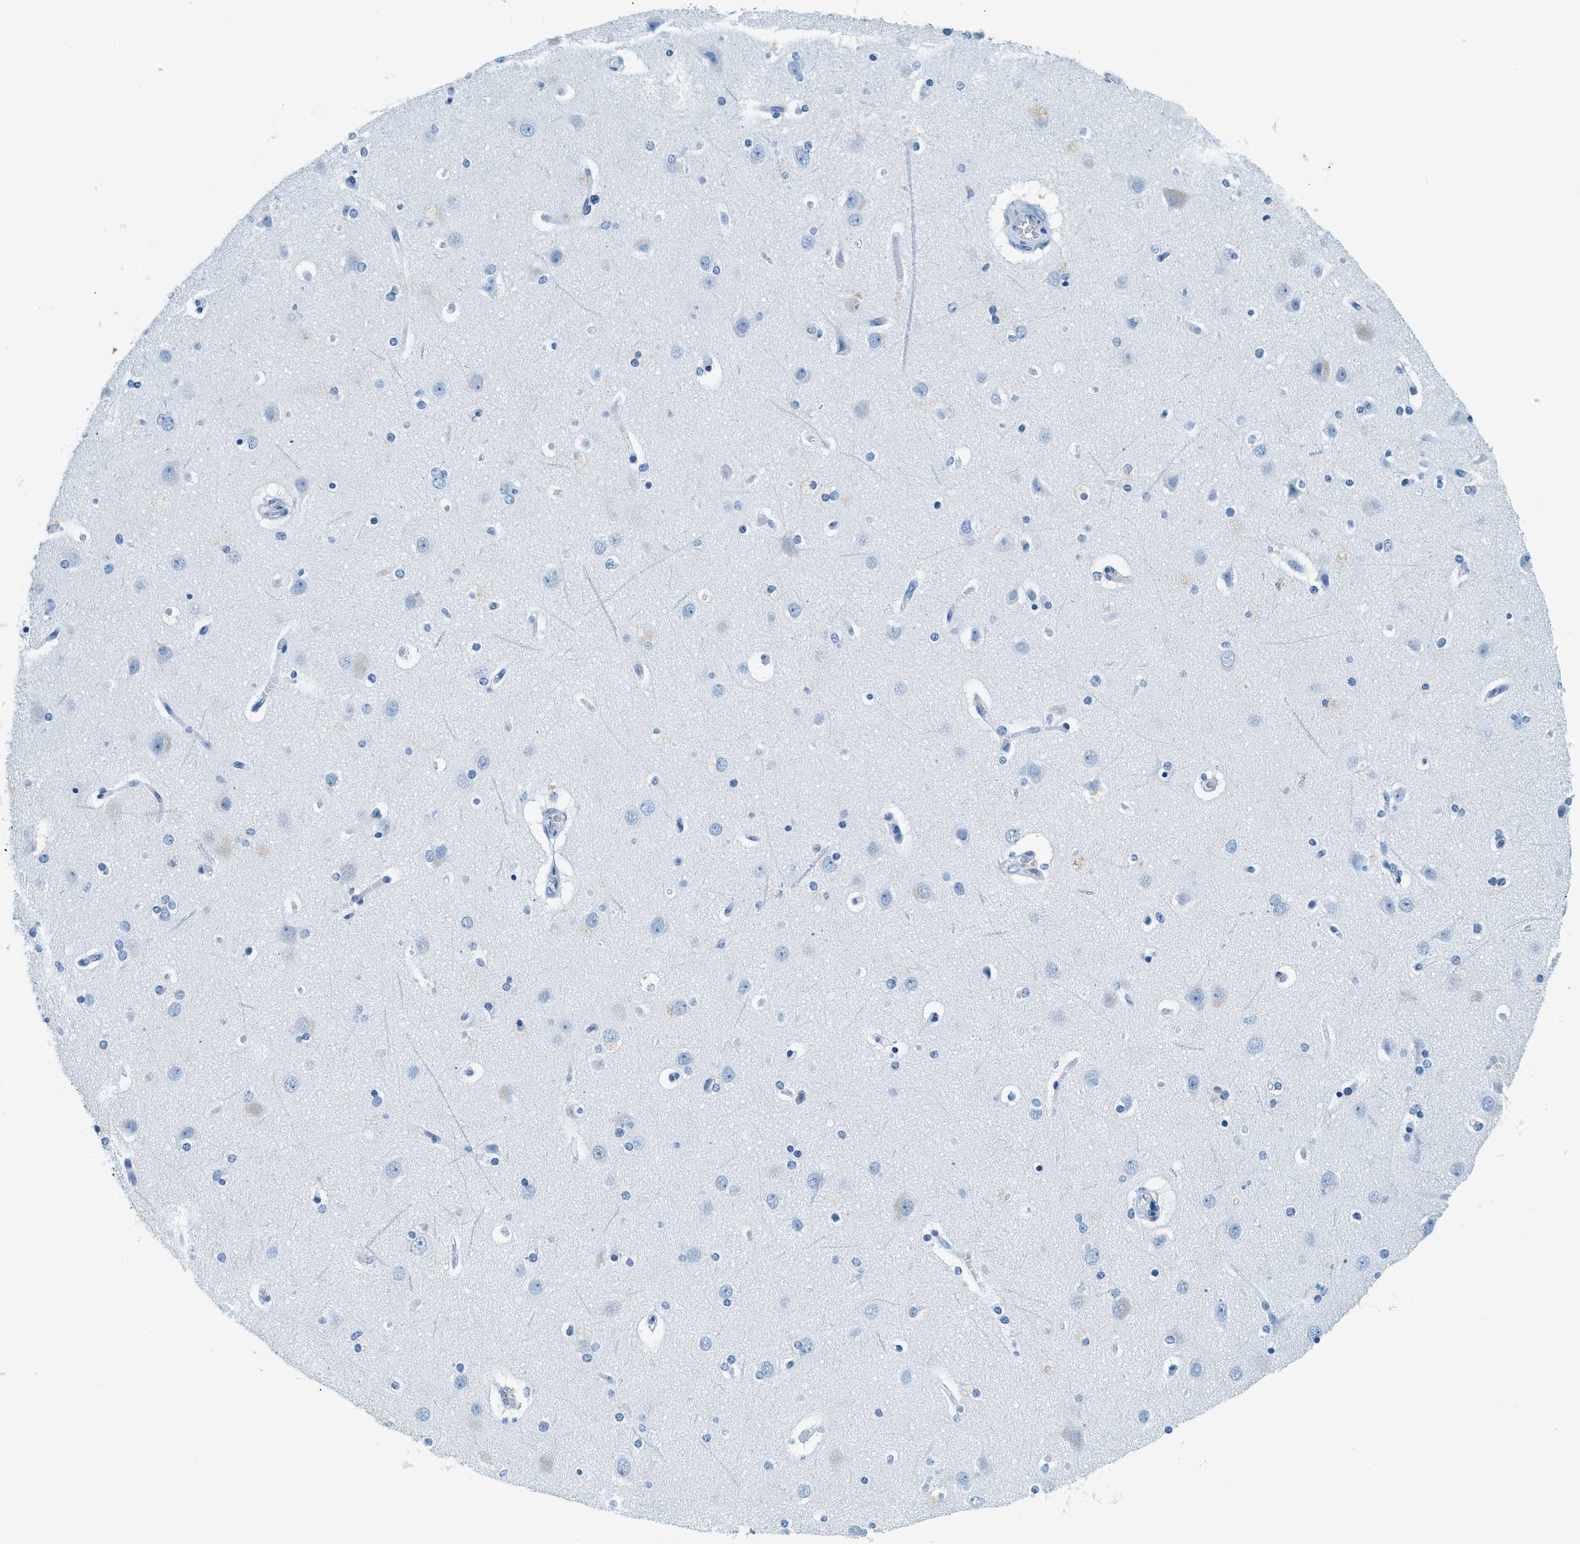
{"staining": {"intensity": "negative", "quantity": "none", "location": "none"}, "tissue": "cerebral cortex", "cell_type": "Endothelial cells", "image_type": "normal", "snomed": [{"axis": "morphology", "description": "Normal tissue, NOS"}, {"axis": "topography", "description": "Cerebral cortex"}], "caption": "Endothelial cells show no significant positivity in normal cerebral cortex. (Brightfield microscopy of DAB IHC at high magnification).", "gene": "TPSAB1", "patient": {"sex": "female", "age": 54}}